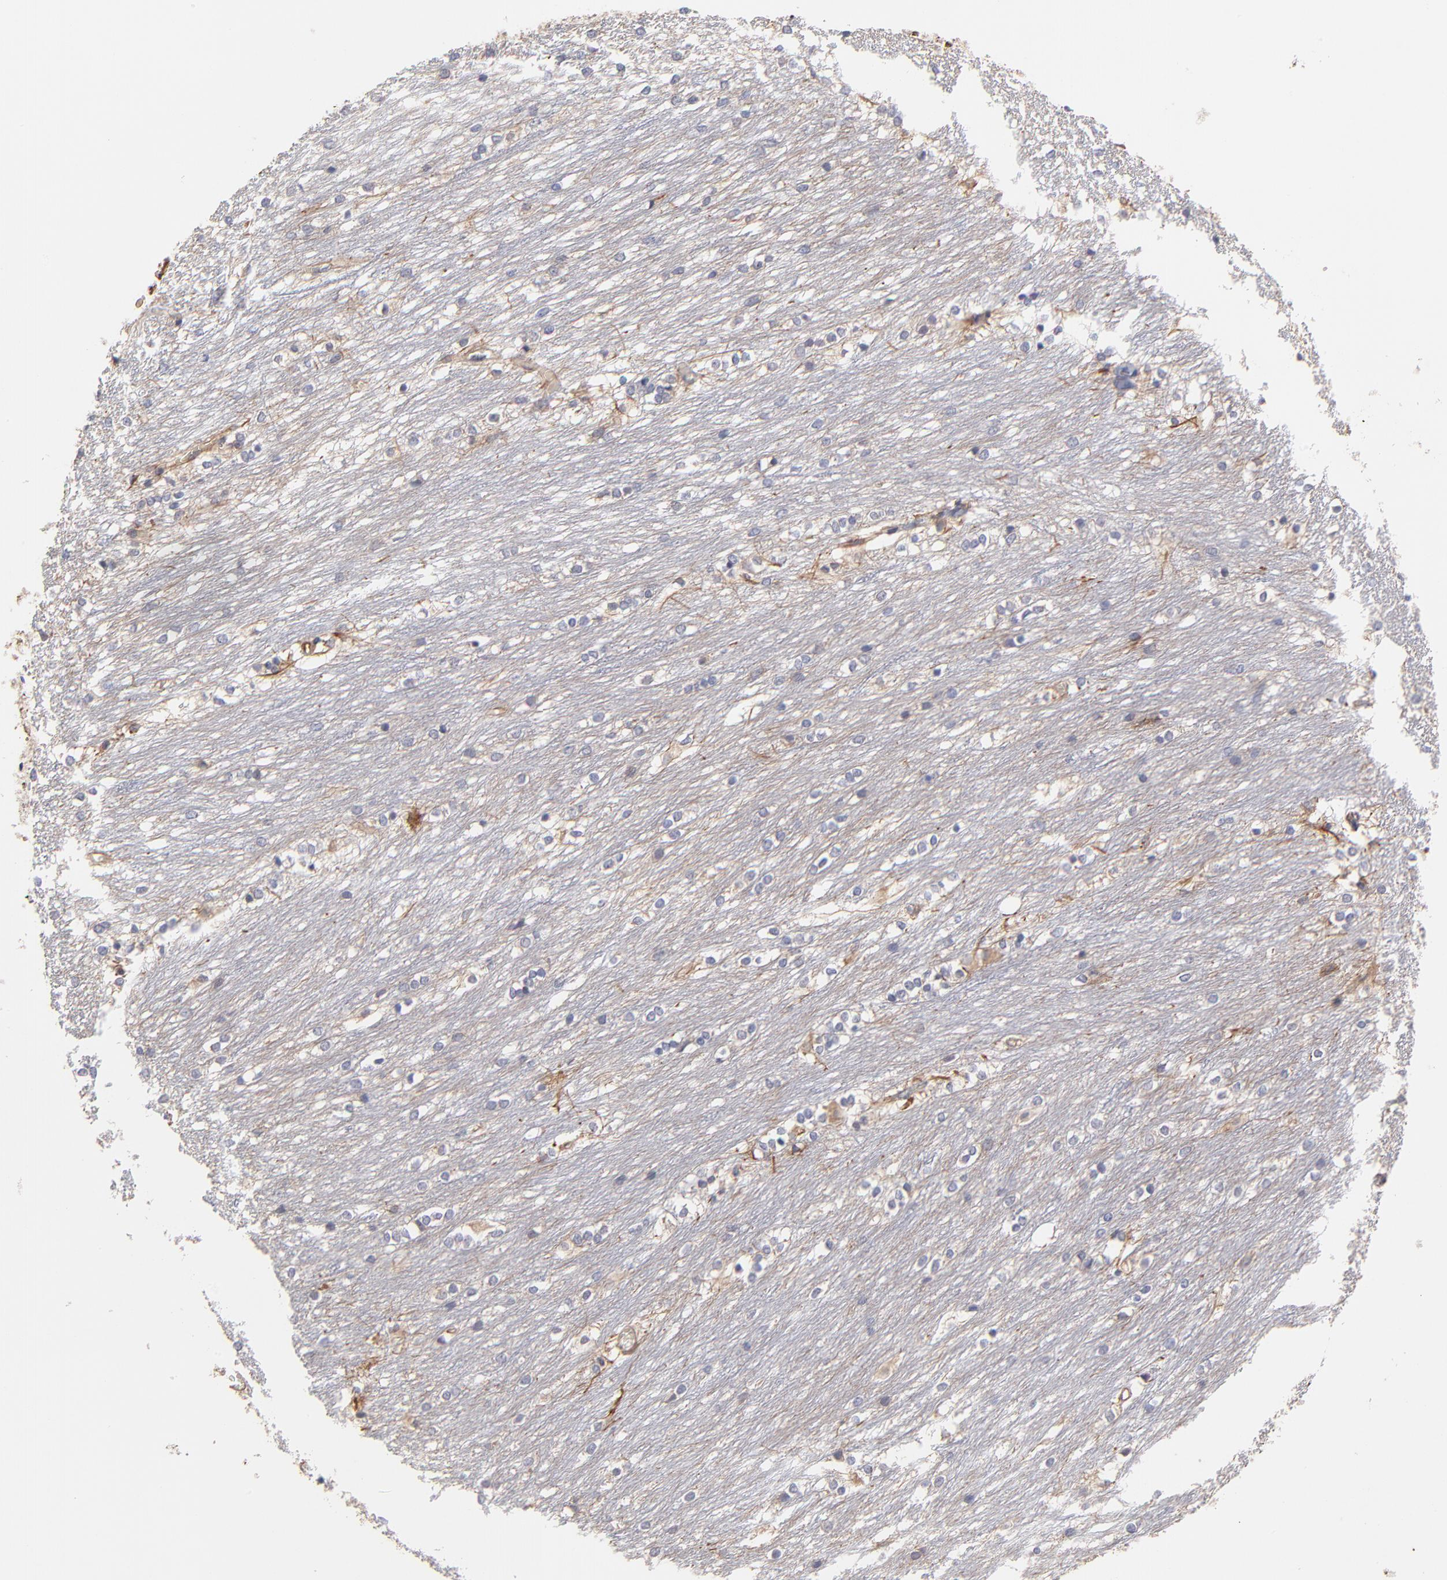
{"staining": {"intensity": "negative", "quantity": "none", "location": "none"}, "tissue": "caudate", "cell_type": "Glial cells", "image_type": "normal", "snomed": [{"axis": "morphology", "description": "Normal tissue, NOS"}, {"axis": "topography", "description": "Lateral ventricle wall"}], "caption": "An immunohistochemistry (IHC) micrograph of normal caudate is shown. There is no staining in glial cells of caudate.", "gene": "ASB7", "patient": {"sex": "female", "age": 19}}